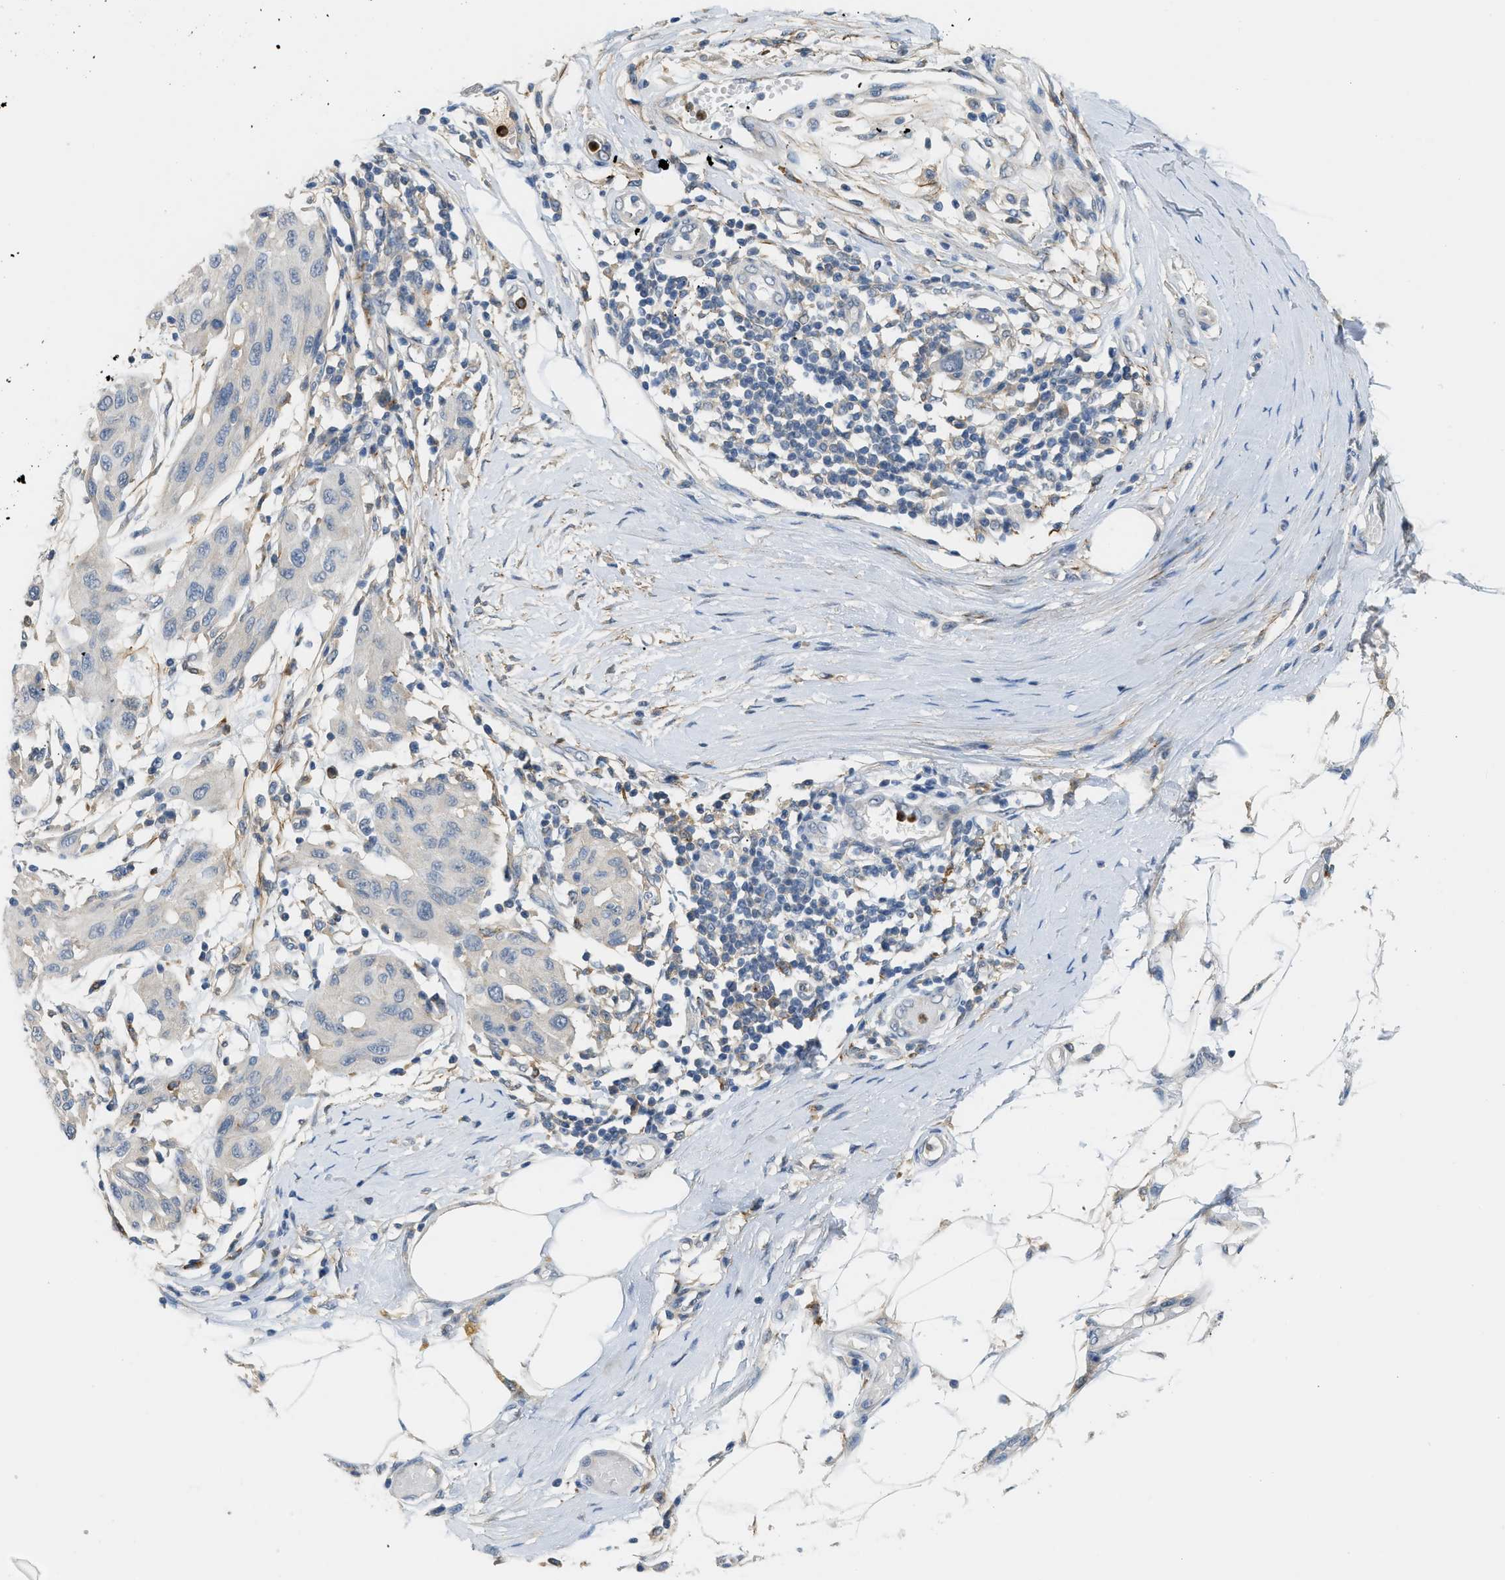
{"staining": {"intensity": "negative", "quantity": "none", "location": "none"}, "tissue": "melanoma", "cell_type": "Tumor cells", "image_type": "cancer", "snomed": [{"axis": "morphology", "description": "Normal tissue, NOS"}, {"axis": "morphology", "description": "Malignant melanoma, NOS"}, {"axis": "topography", "description": "Skin"}], "caption": "An IHC image of malignant melanoma is shown. There is no staining in tumor cells of malignant melanoma.", "gene": "RHBDF2", "patient": {"sex": "male", "age": 62}}